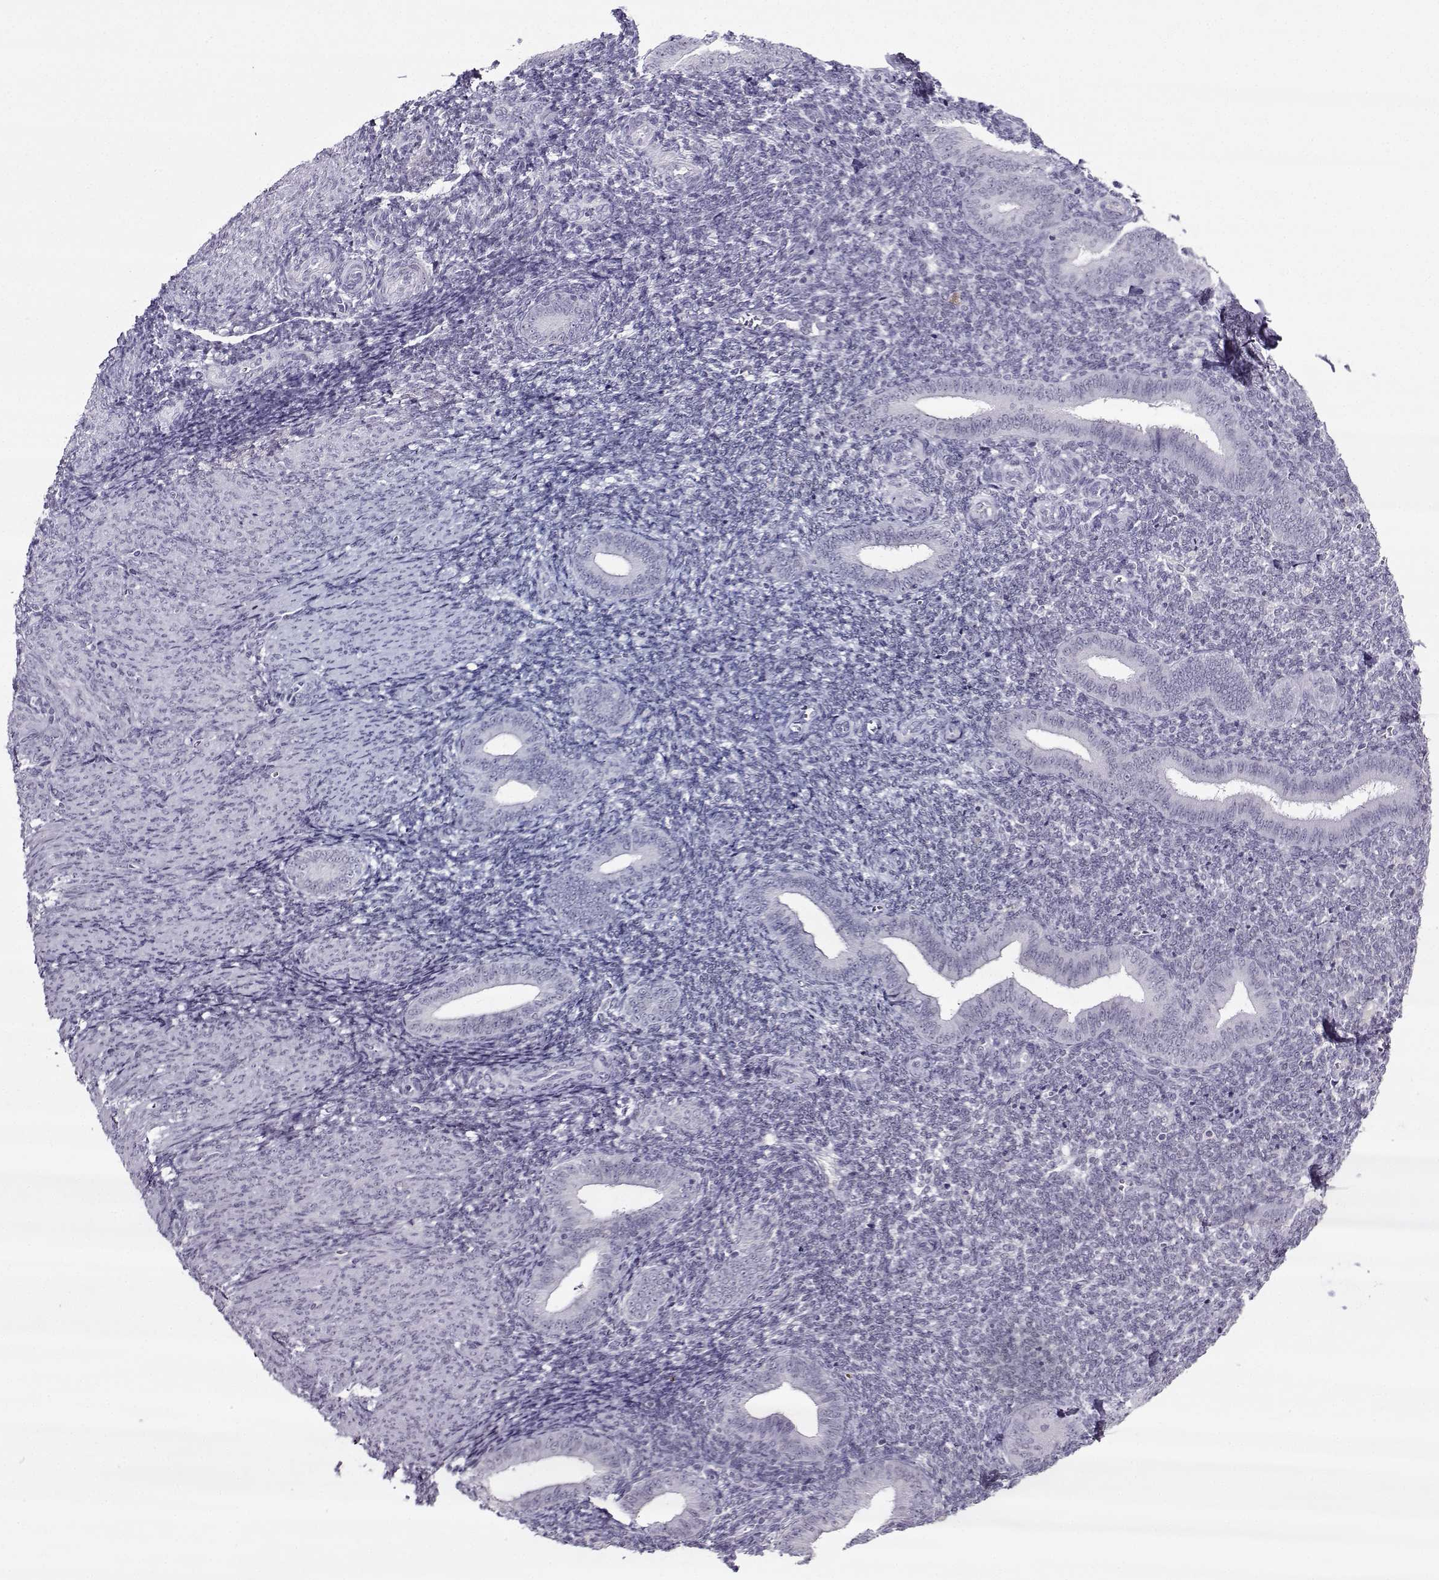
{"staining": {"intensity": "negative", "quantity": "none", "location": "none"}, "tissue": "endometrium", "cell_type": "Cells in endometrial stroma", "image_type": "normal", "snomed": [{"axis": "morphology", "description": "Normal tissue, NOS"}, {"axis": "topography", "description": "Endometrium"}], "caption": "This is an IHC image of benign endometrium. There is no staining in cells in endometrial stroma.", "gene": "LHX1", "patient": {"sex": "female", "age": 25}}